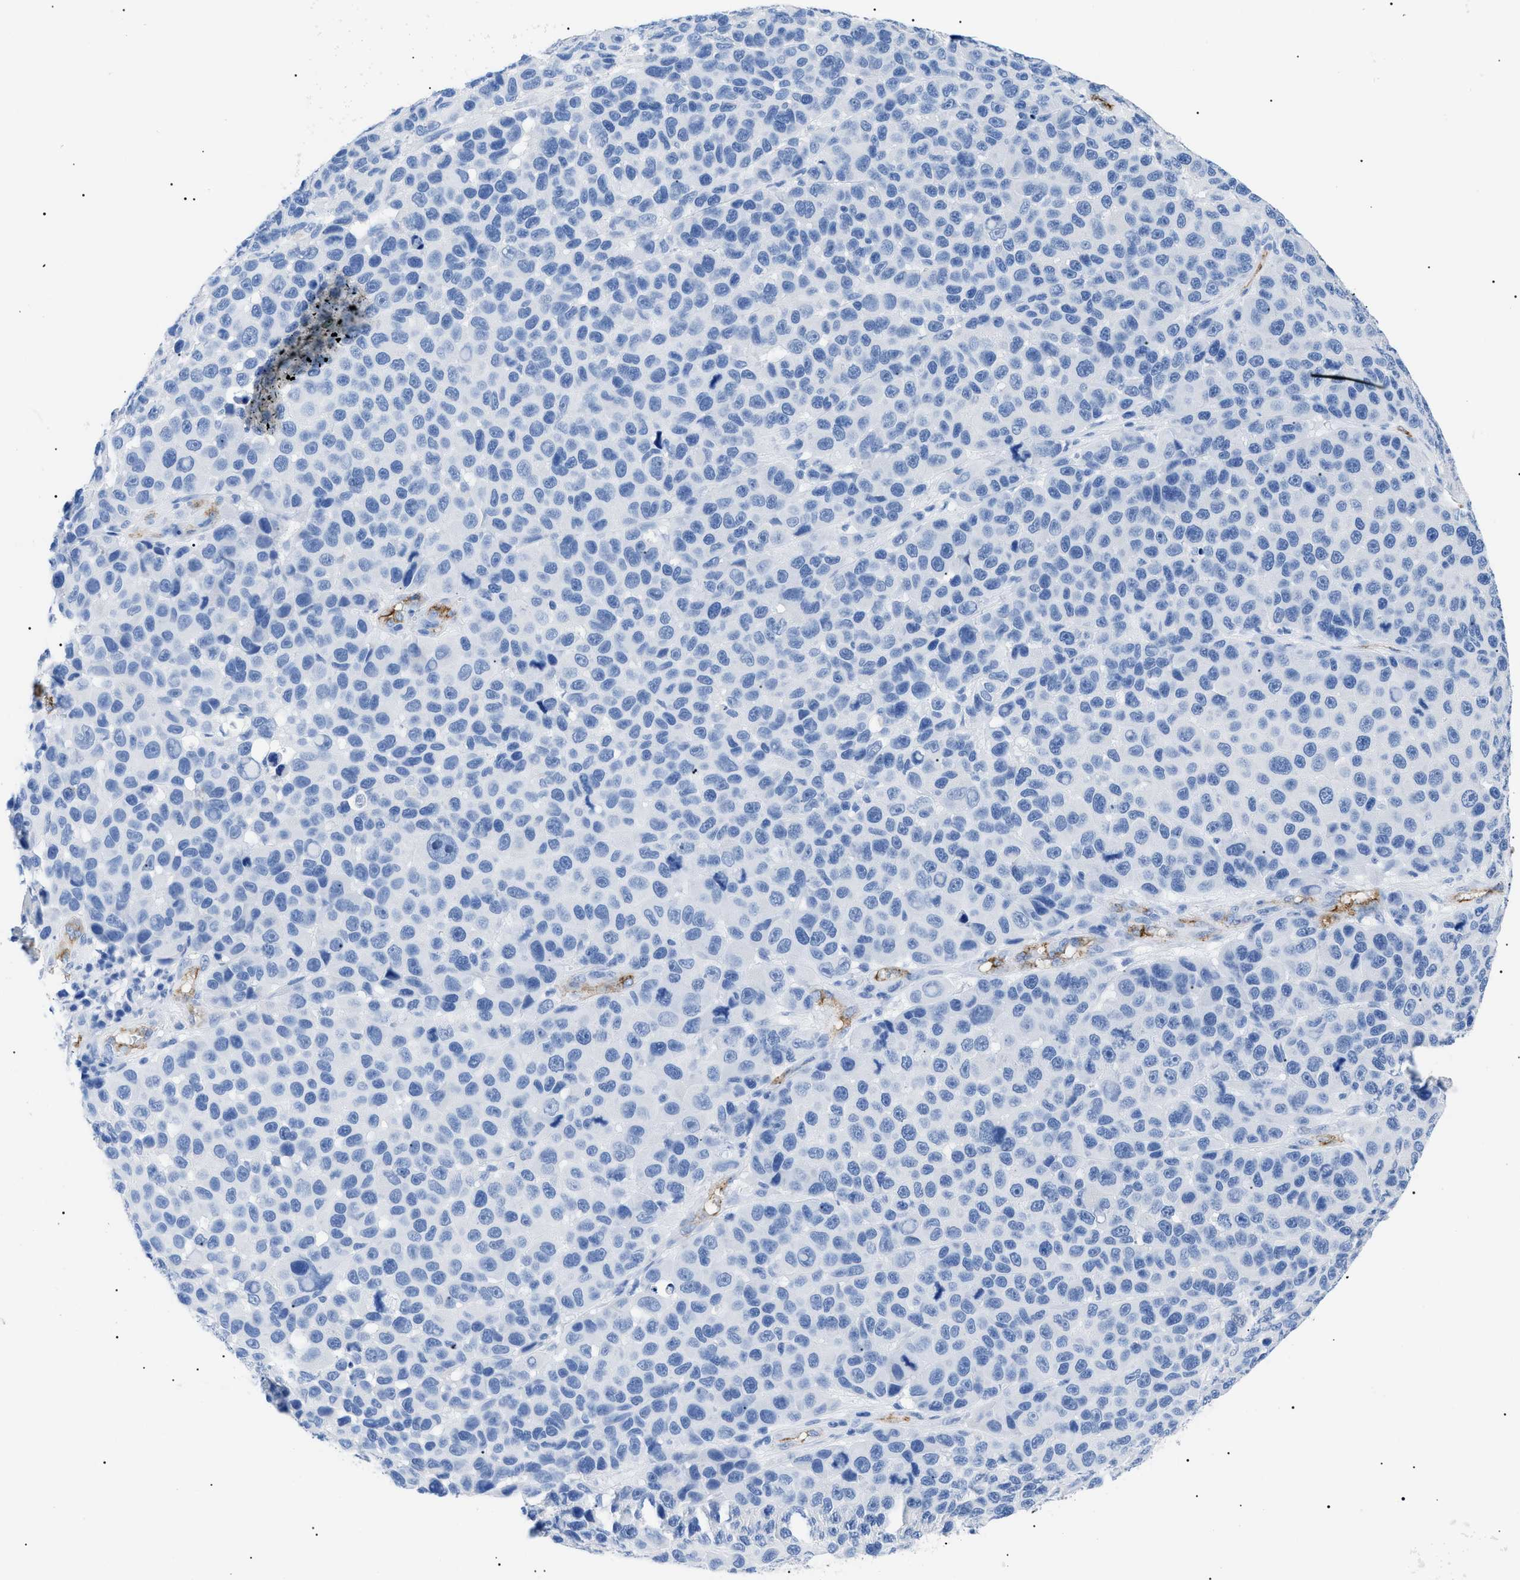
{"staining": {"intensity": "negative", "quantity": "none", "location": "none"}, "tissue": "melanoma", "cell_type": "Tumor cells", "image_type": "cancer", "snomed": [{"axis": "morphology", "description": "Malignant melanoma, NOS"}, {"axis": "topography", "description": "Skin"}], "caption": "Image shows no protein positivity in tumor cells of melanoma tissue.", "gene": "PODXL", "patient": {"sex": "male", "age": 53}}